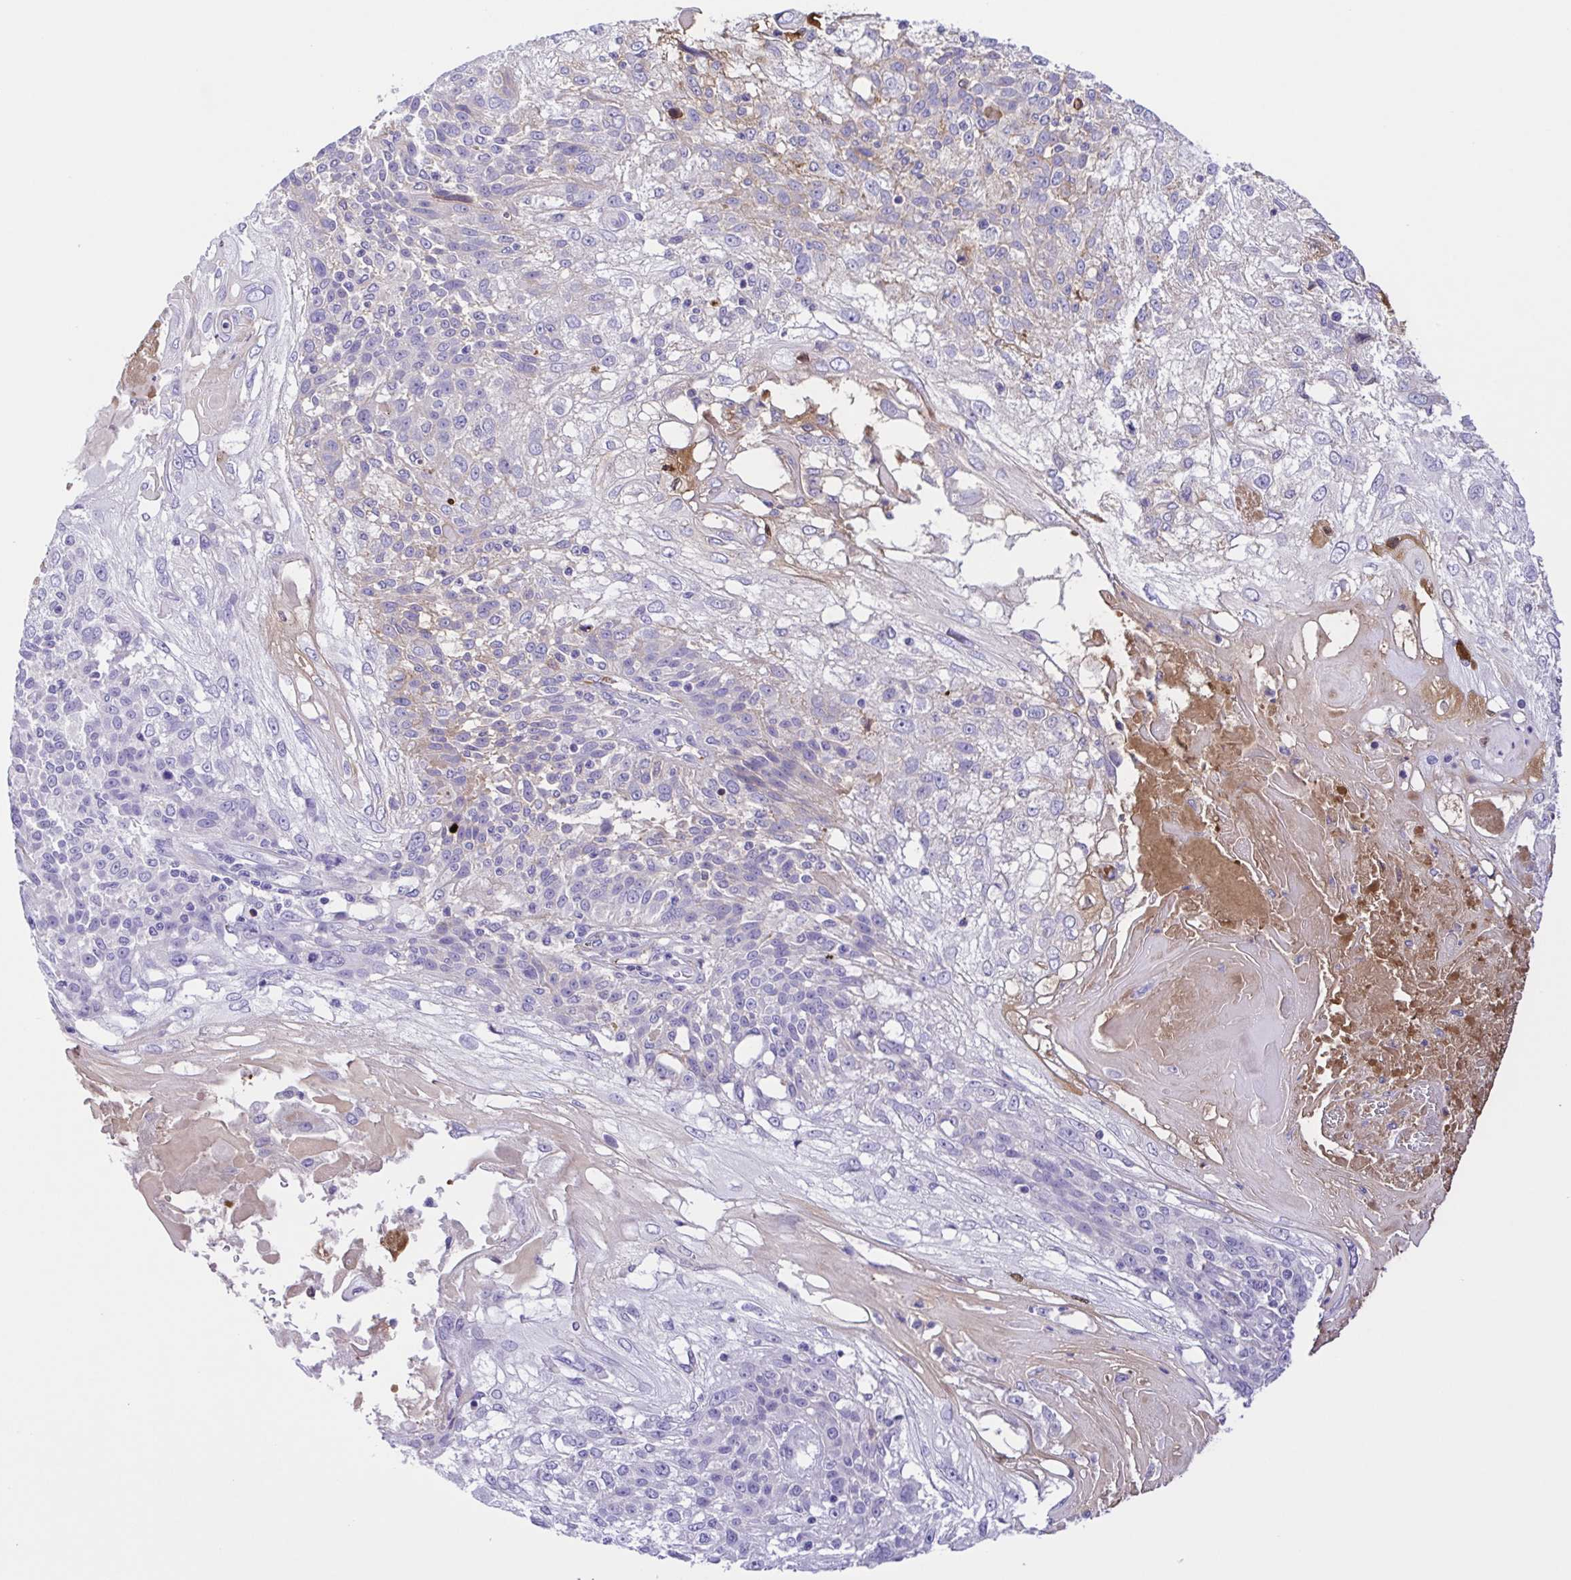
{"staining": {"intensity": "weak", "quantity": "<25%", "location": "cytoplasmic/membranous"}, "tissue": "skin cancer", "cell_type": "Tumor cells", "image_type": "cancer", "snomed": [{"axis": "morphology", "description": "Normal tissue, NOS"}, {"axis": "morphology", "description": "Squamous cell carcinoma, NOS"}, {"axis": "topography", "description": "Skin"}], "caption": "Immunohistochemistry (IHC) photomicrograph of neoplastic tissue: human skin cancer stained with DAB demonstrates no significant protein staining in tumor cells.", "gene": "IGFL1", "patient": {"sex": "female", "age": 83}}